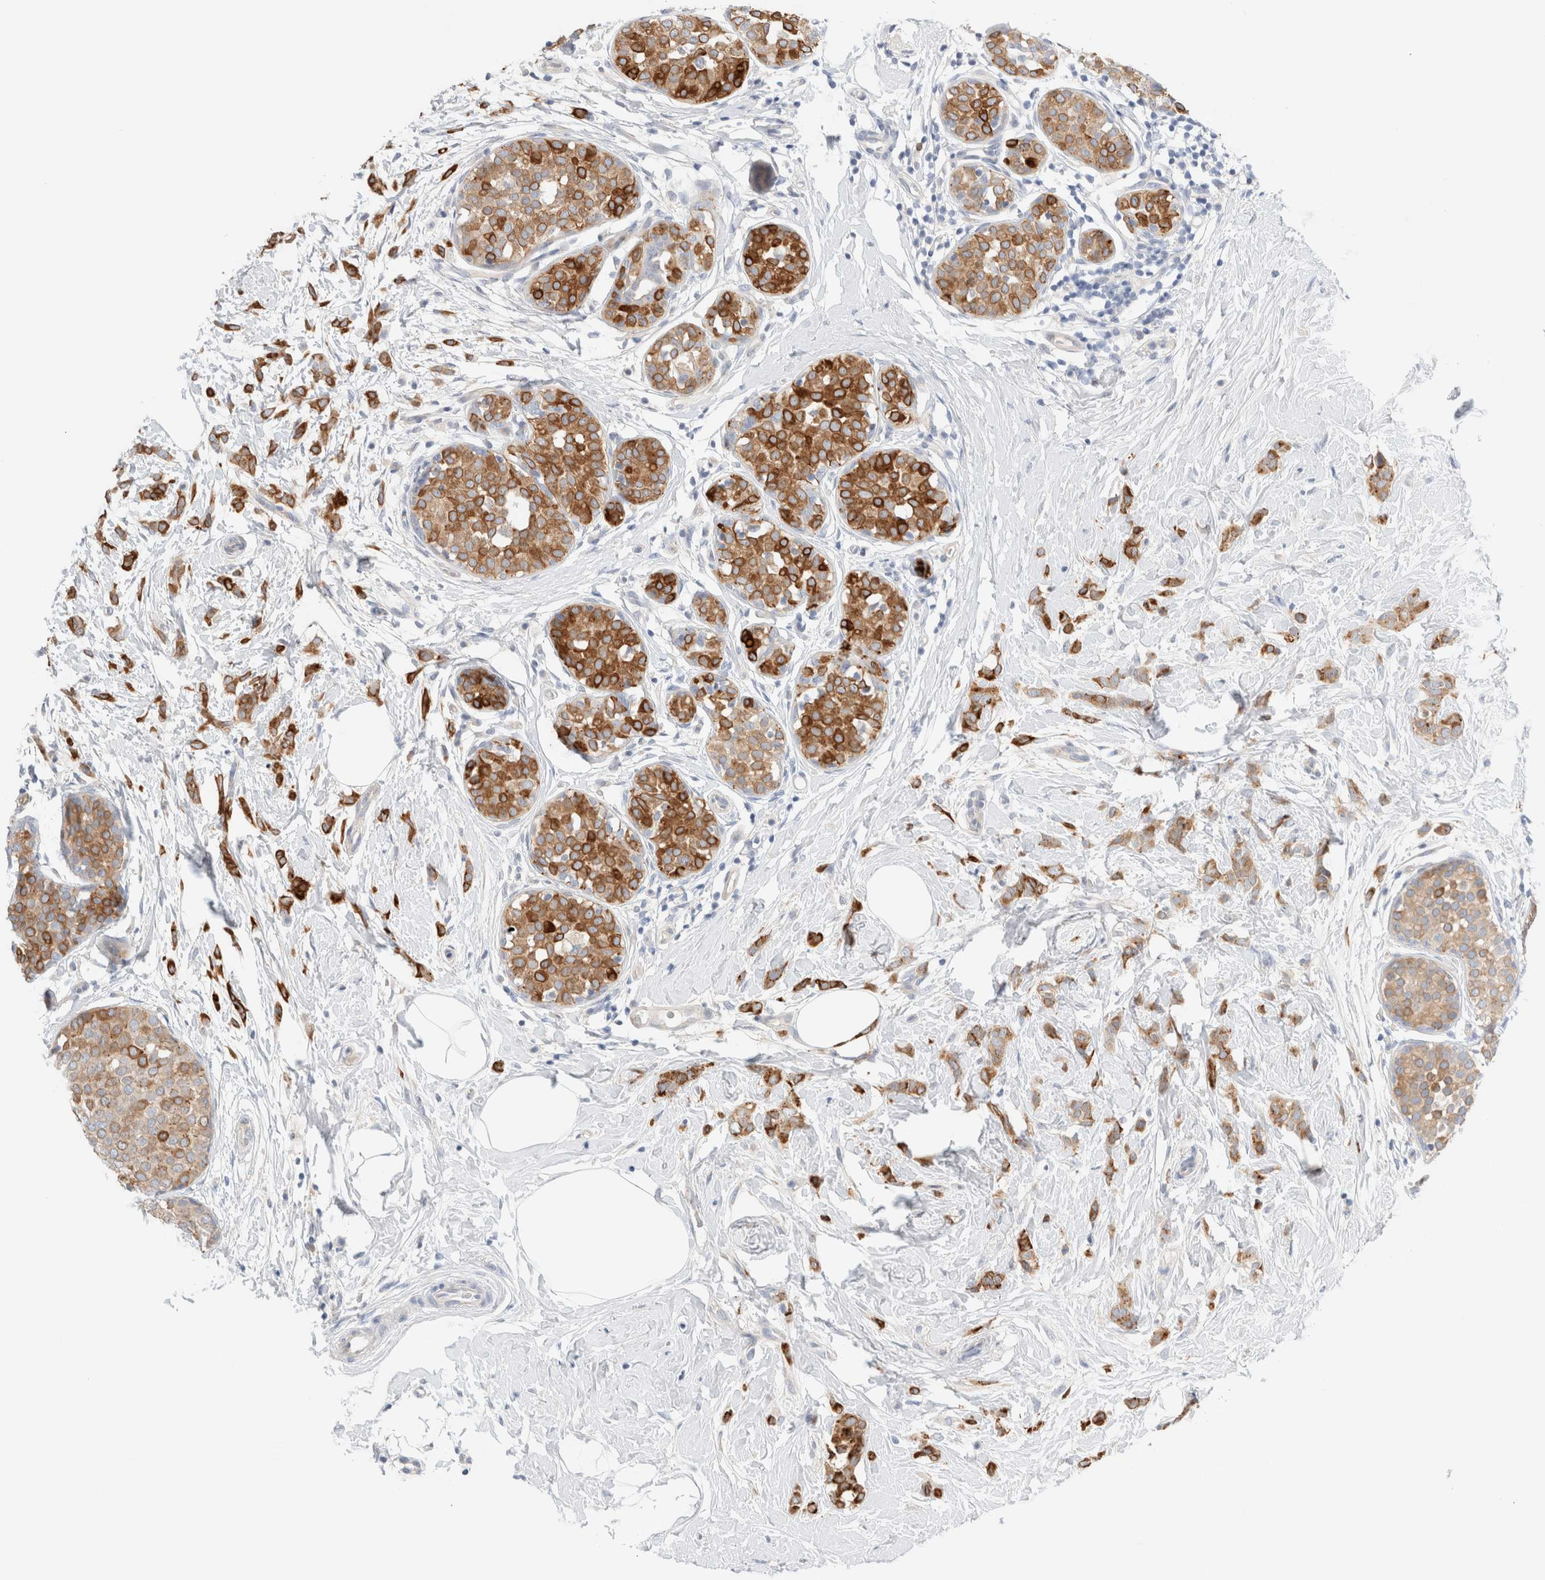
{"staining": {"intensity": "strong", "quantity": "25%-75%", "location": "cytoplasmic/membranous"}, "tissue": "breast cancer", "cell_type": "Tumor cells", "image_type": "cancer", "snomed": [{"axis": "morphology", "description": "Lobular carcinoma, in situ"}, {"axis": "morphology", "description": "Lobular carcinoma"}, {"axis": "topography", "description": "Breast"}], "caption": "Breast cancer stained with a protein marker demonstrates strong staining in tumor cells.", "gene": "SDR16C5", "patient": {"sex": "female", "age": 41}}